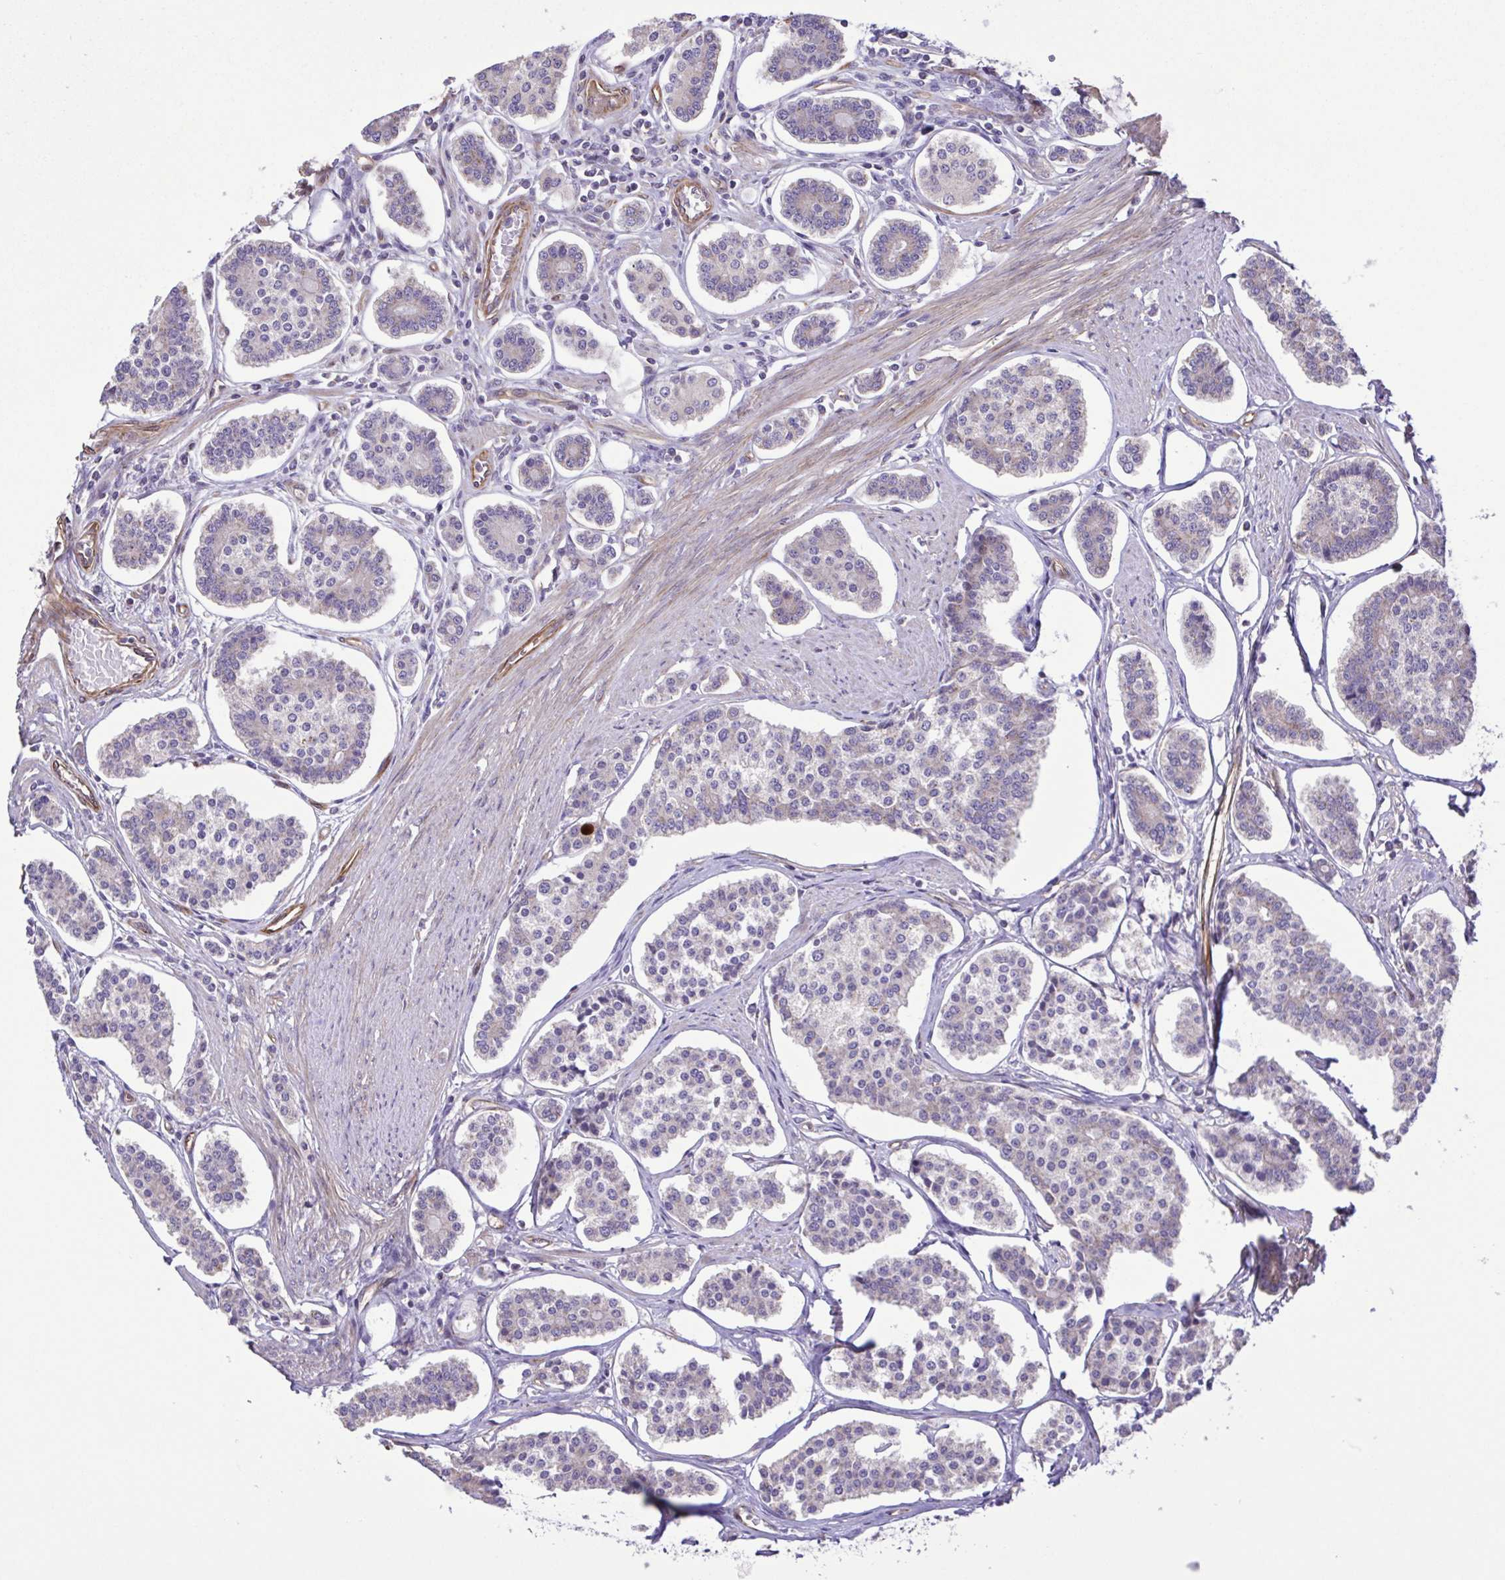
{"staining": {"intensity": "negative", "quantity": "none", "location": "none"}, "tissue": "carcinoid", "cell_type": "Tumor cells", "image_type": "cancer", "snomed": [{"axis": "morphology", "description": "Carcinoid, malignant, NOS"}, {"axis": "topography", "description": "Small intestine"}], "caption": "Tumor cells show no significant staining in malignant carcinoid.", "gene": "FLT1", "patient": {"sex": "female", "age": 65}}